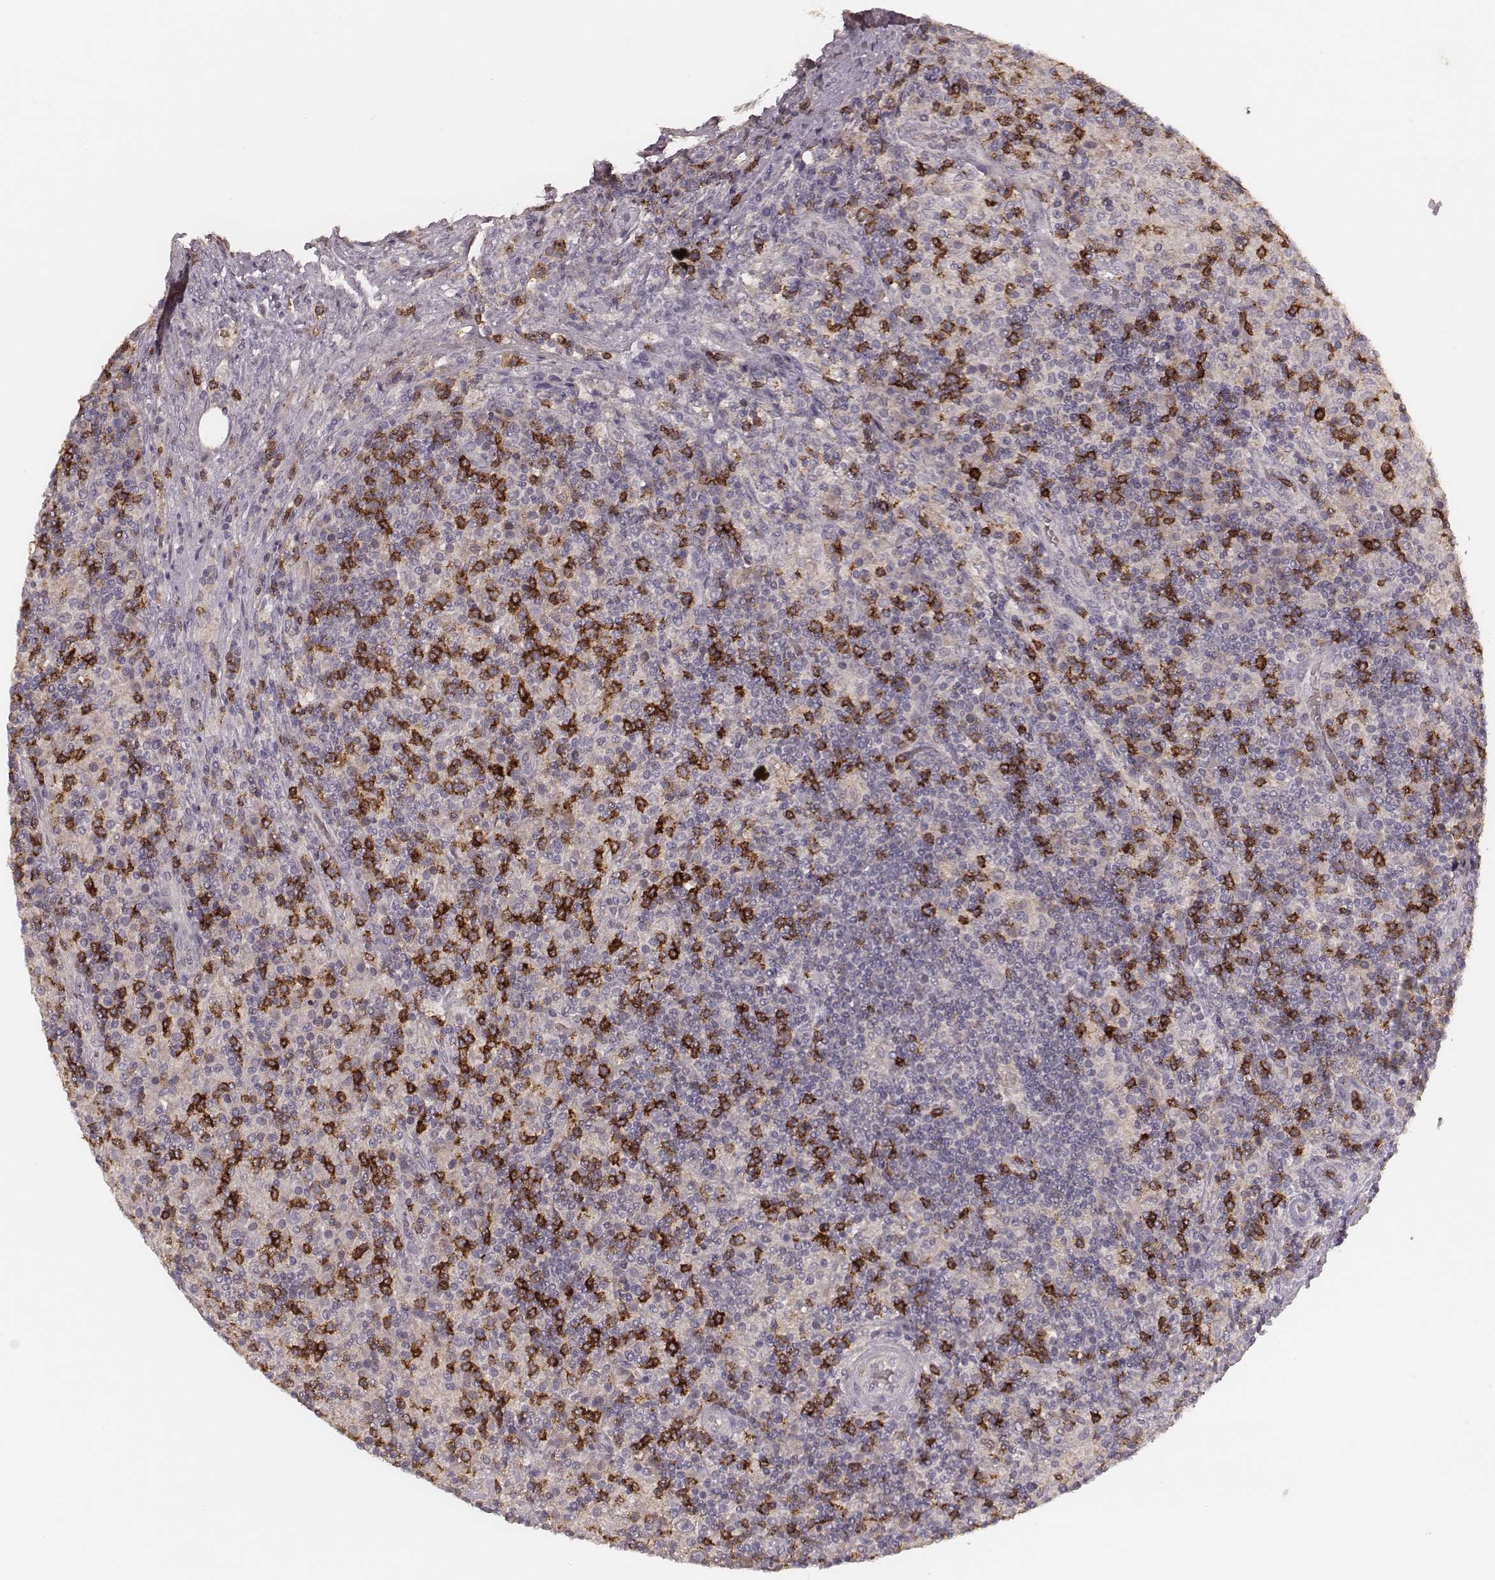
{"staining": {"intensity": "negative", "quantity": "none", "location": "none"}, "tissue": "lymphoma", "cell_type": "Tumor cells", "image_type": "cancer", "snomed": [{"axis": "morphology", "description": "Hodgkin's disease, NOS"}, {"axis": "topography", "description": "Lymph node"}], "caption": "A photomicrograph of Hodgkin's disease stained for a protein exhibits no brown staining in tumor cells.", "gene": "CD8A", "patient": {"sex": "male", "age": 70}}